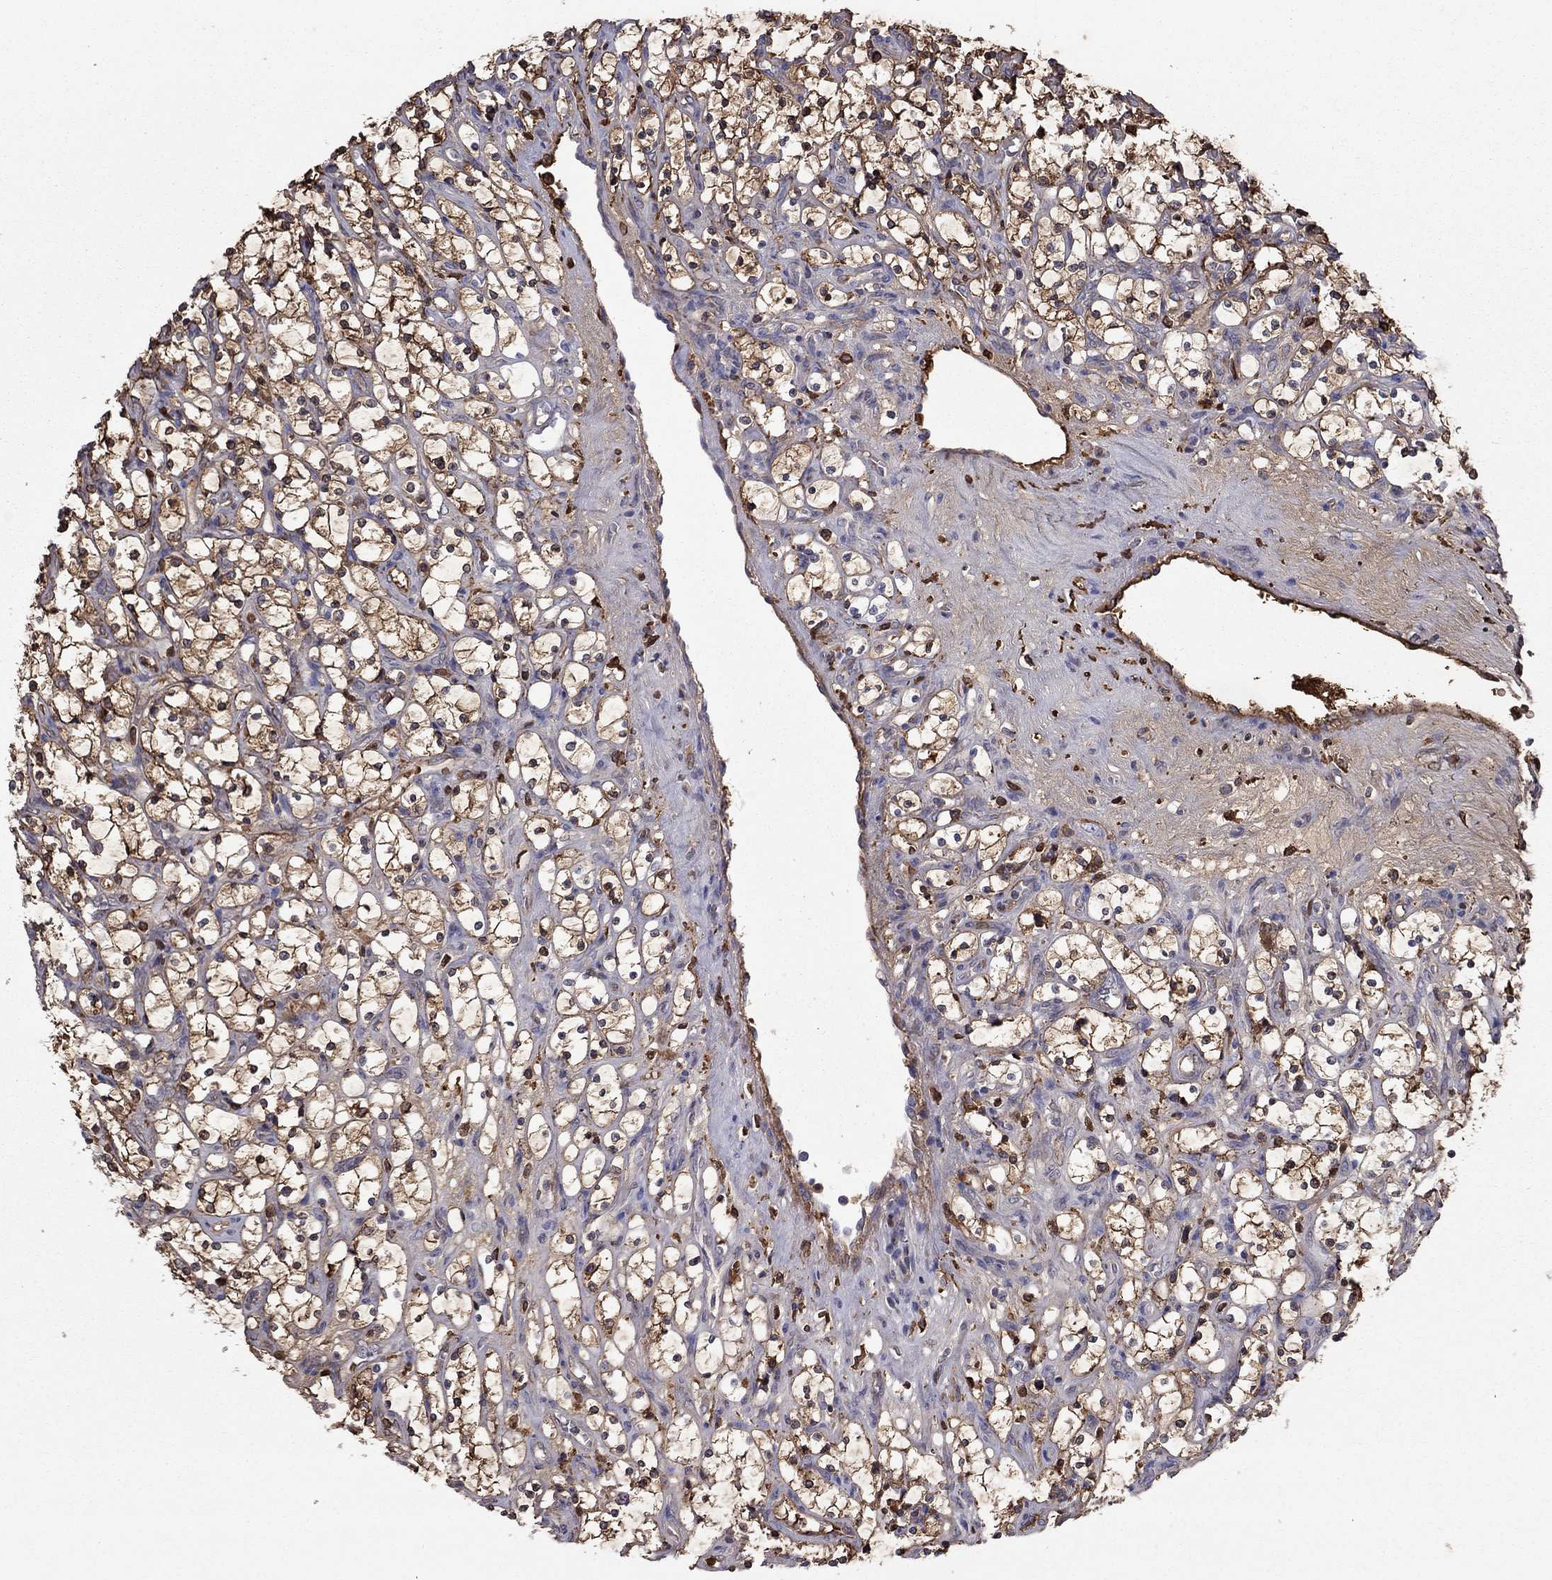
{"staining": {"intensity": "moderate", "quantity": ">75%", "location": "cytoplasmic/membranous,nuclear"}, "tissue": "renal cancer", "cell_type": "Tumor cells", "image_type": "cancer", "snomed": [{"axis": "morphology", "description": "Adenocarcinoma, NOS"}, {"axis": "topography", "description": "Kidney"}], "caption": "Immunohistochemical staining of human renal cancer displays medium levels of moderate cytoplasmic/membranous and nuclear protein positivity in approximately >75% of tumor cells.", "gene": "HPX", "patient": {"sex": "female", "age": 69}}